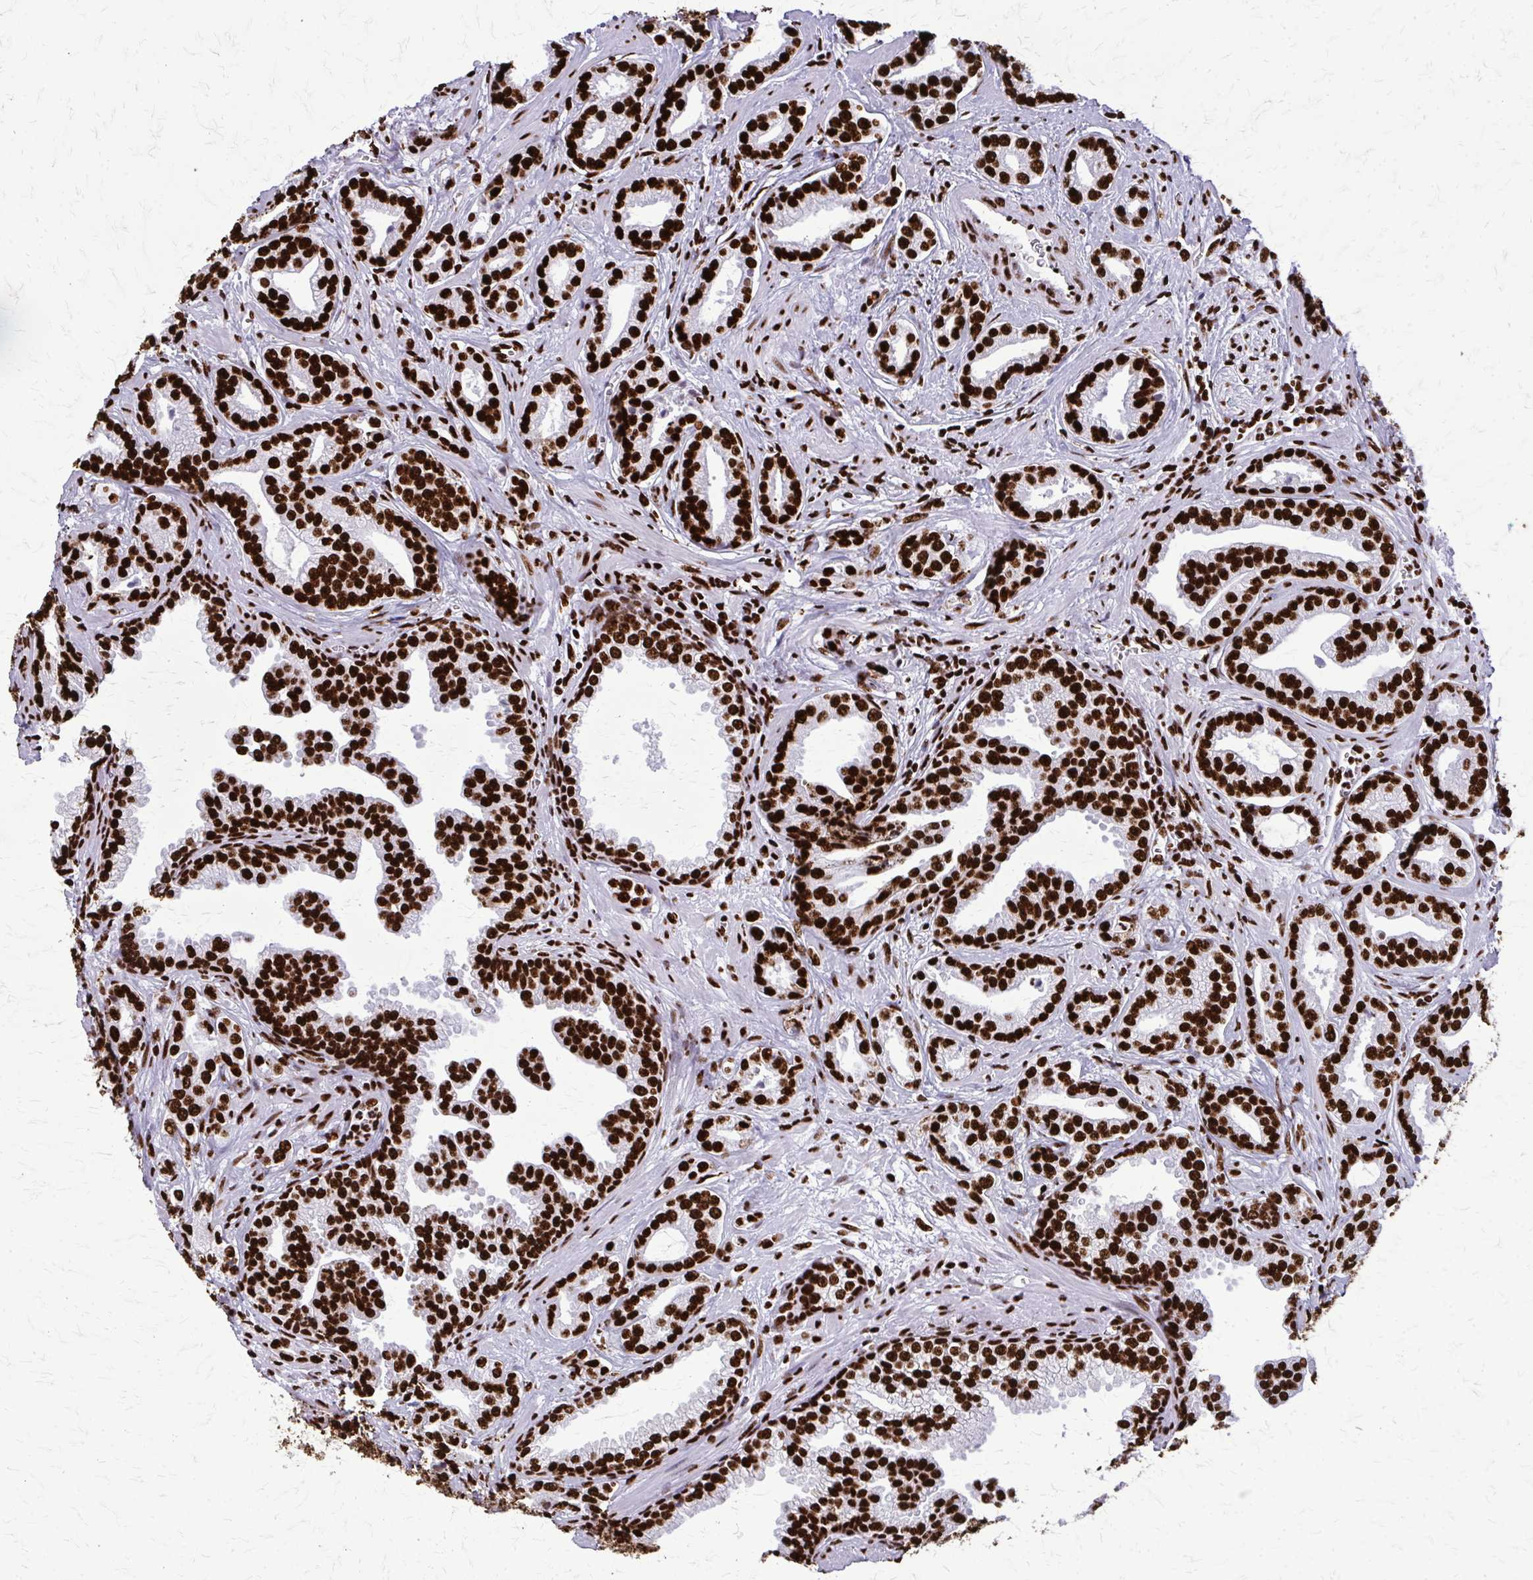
{"staining": {"intensity": "strong", "quantity": ">75%", "location": "nuclear"}, "tissue": "prostate cancer", "cell_type": "Tumor cells", "image_type": "cancer", "snomed": [{"axis": "morphology", "description": "Adenocarcinoma, Medium grade"}, {"axis": "topography", "description": "Prostate"}], "caption": "Prostate cancer stained for a protein (brown) displays strong nuclear positive expression in about >75% of tumor cells.", "gene": "SFPQ", "patient": {"sex": "male", "age": 57}}